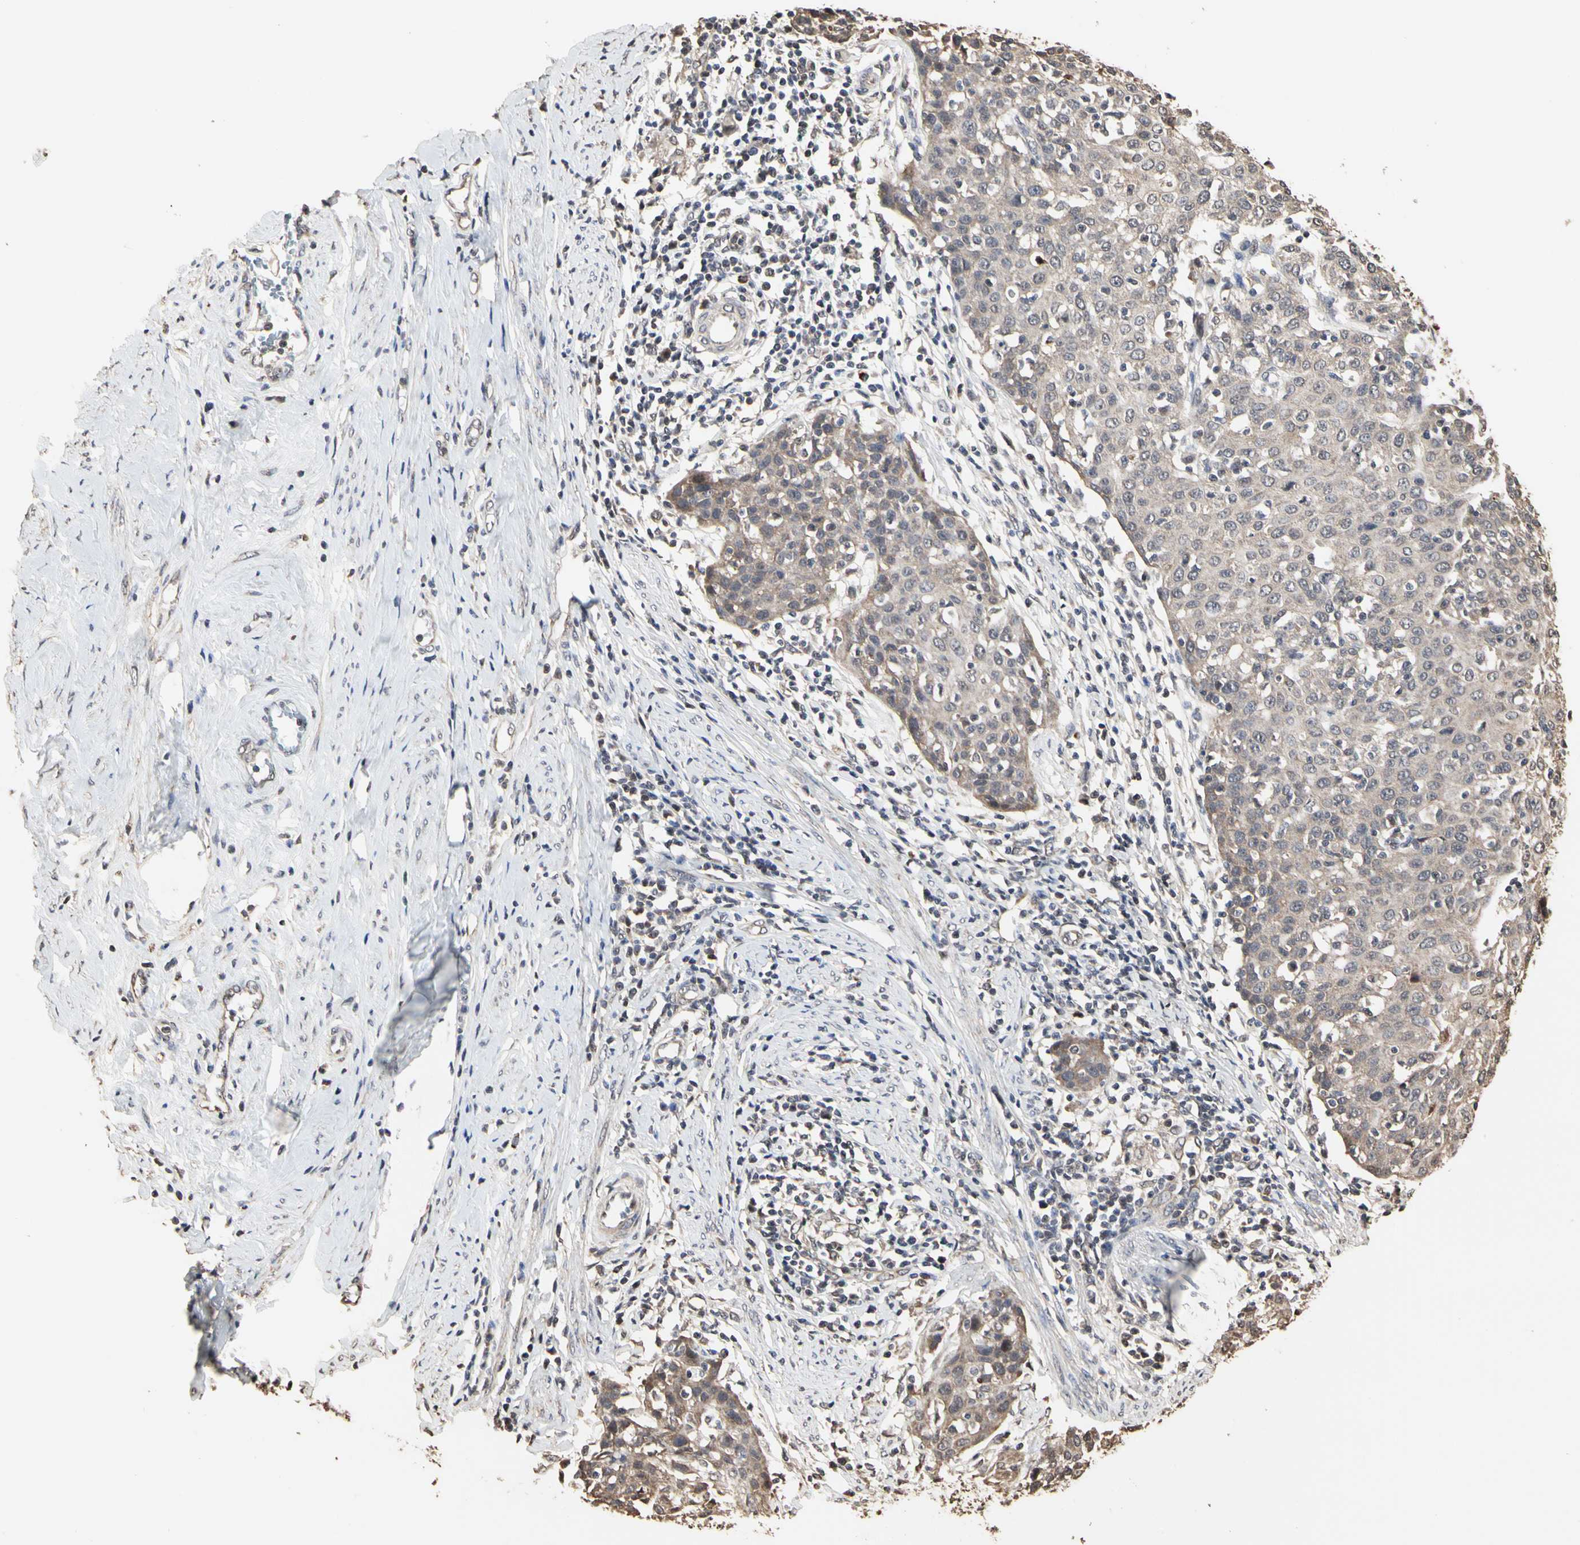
{"staining": {"intensity": "moderate", "quantity": ">75%", "location": "cytoplasmic/membranous"}, "tissue": "cervical cancer", "cell_type": "Tumor cells", "image_type": "cancer", "snomed": [{"axis": "morphology", "description": "Squamous cell carcinoma, NOS"}, {"axis": "topography", "description": "Cervix"}], "caption": "Cervical cancer (squamous cell carcinoma) stained for a protein shows moderate cytoplasmic/membranous positivity in tumor cells.", "gene": "TAOK1", "patient": {"sex": "female", "age": 38}}